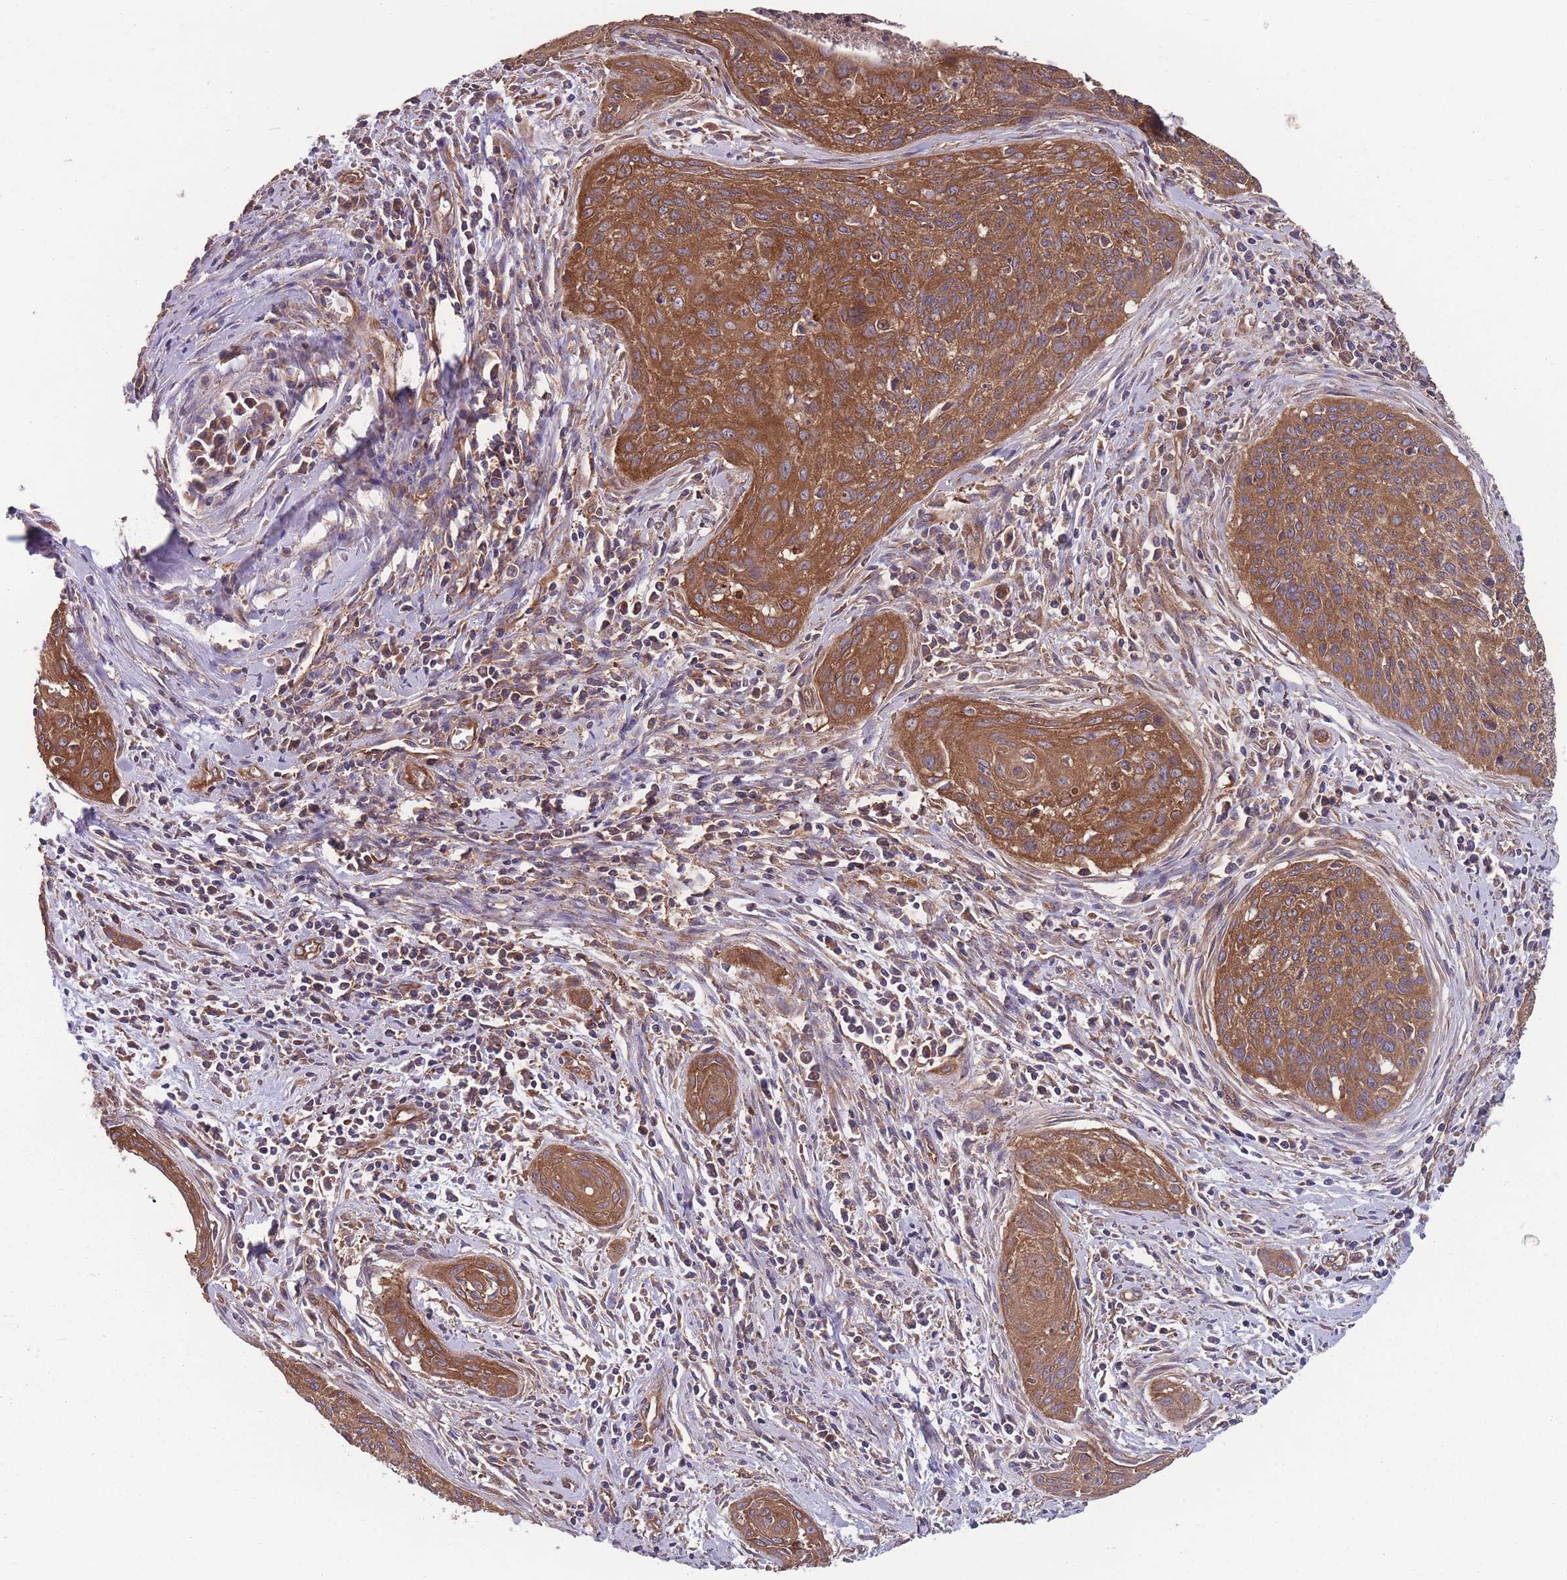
{"staining": {"intensity": "strong", "quantity": ">75%", "location": "cytoplasmic/membranous"}, "tissue": "cervical cancer", "cell_type": "Tumor cells", "image_type": "cancer", "snomed": [{"axis": "morphology", "description": "Squamous cell carcinoma, NOS"}, {"axis": "topography", "description": "Cervix"}], "caption": "Cervical squamous cell carcinoma stained for a protein (brown) exhibits strong cytoplasmic/membranous positive expression in about >75% of tumor cells.", "gene": "ZPR1", "patient": {"sex": "female", "age": 55}}